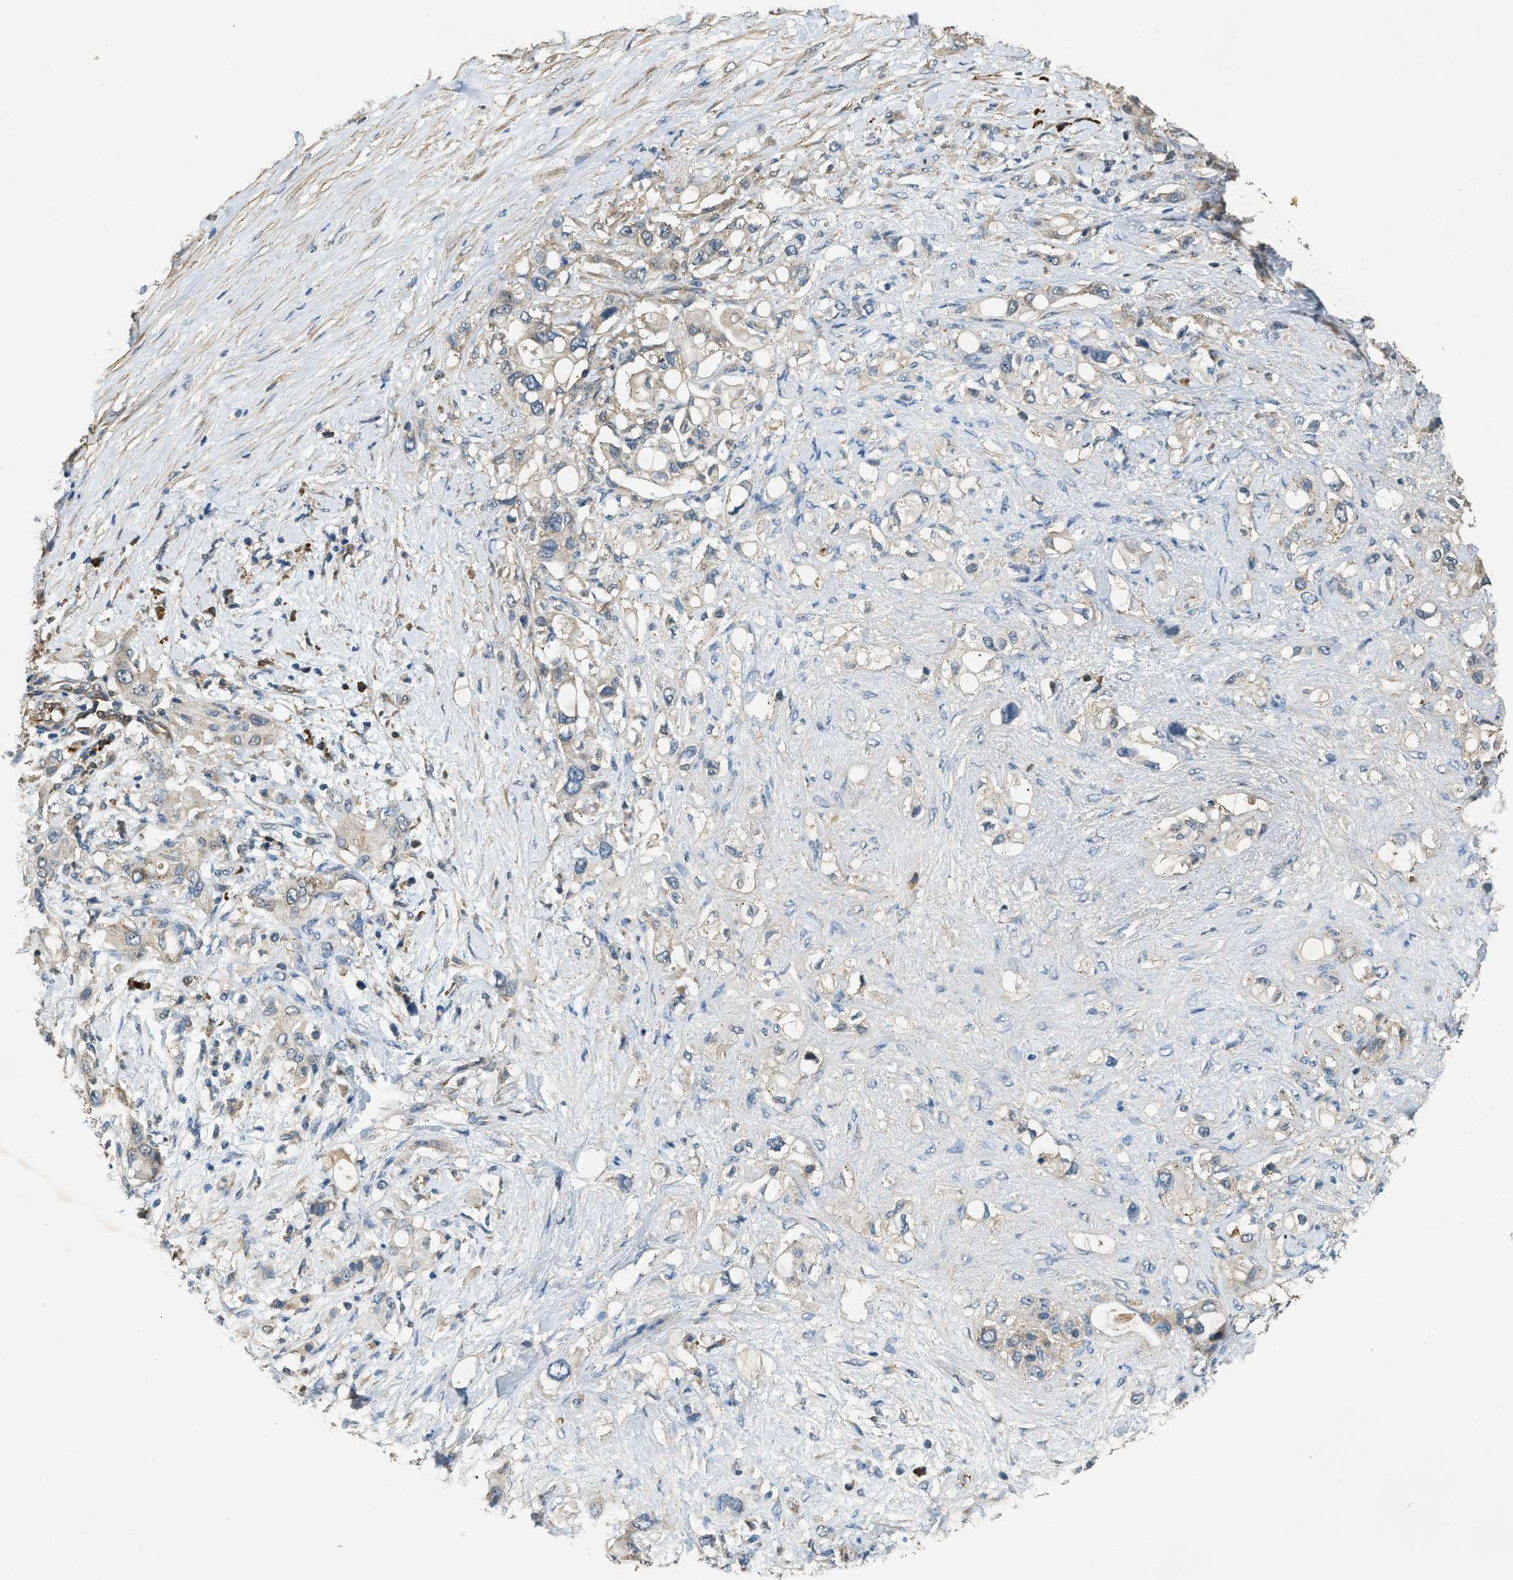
{"staining": {"intensity": "weak", "quantity": ">75%", "location": "cytoplasmic/membranous"}, "tissue": "pancreatic cancer", "cell_type": "Tumor cells", "image_type": "cancer", "snomed": [{"axis": "morphology", "description": "Adenocarcinoma, NOS"}, {"axis": "topography", "description": "Pancreas"}], "caption": "Brown immunohistochemical staining in pancreatic adenocarcinoma exhibits weak cytoplasmic/membranous expression in approximately >75% of tumor cells.", "gene": "CFLAR", "patient": {"sex": "female", "age": 56}}